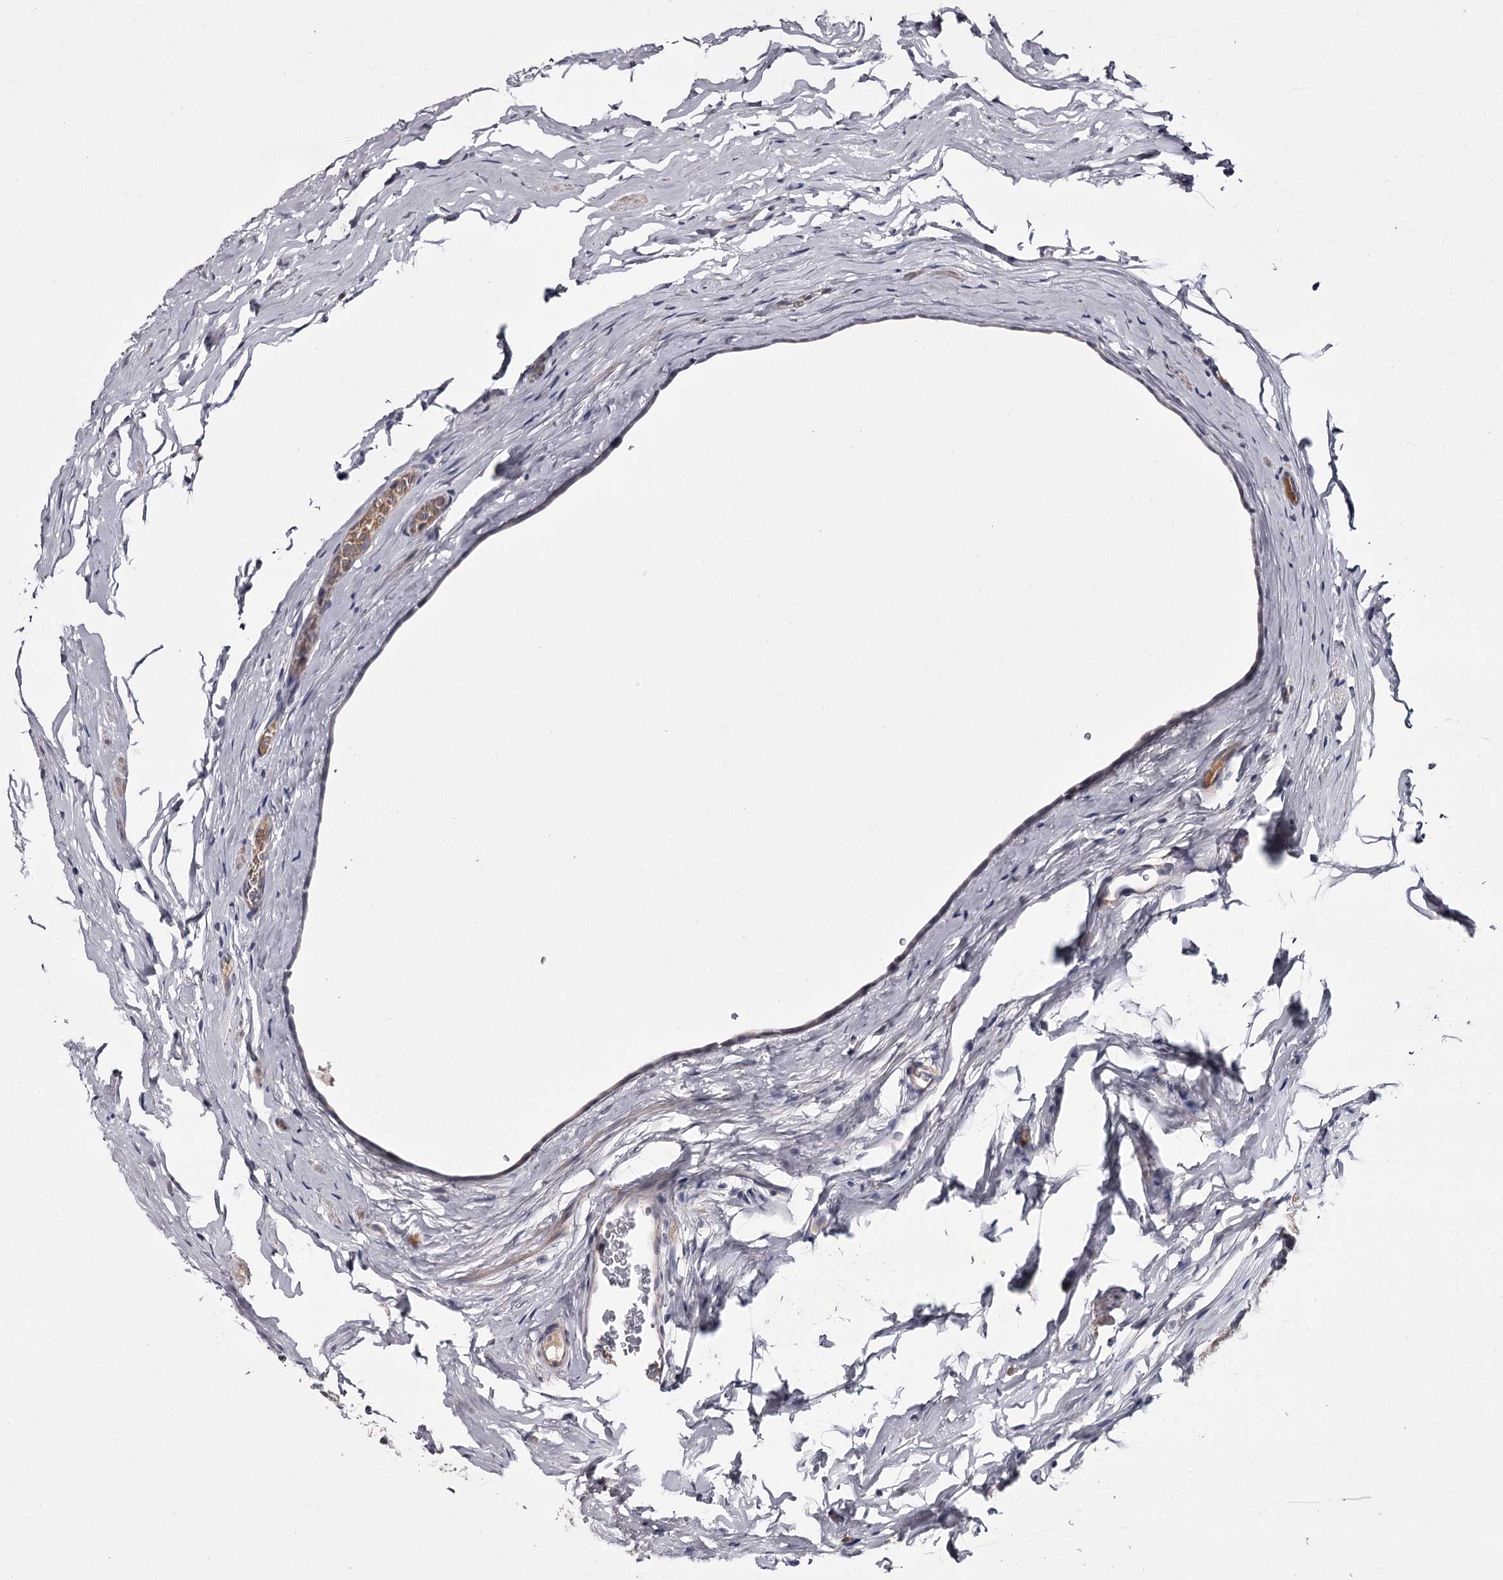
{"staining": {"intensity": "negative", "quantity": "none", "location": "none"}, "tissue": "epididymis", "cell_type": "Glandular cells", "image_type": "normal", "snomed": [{"axis": "morphology", "description": "Normal tissue, NOS"}, {"axis": "topography", "description": "Epididymis"}], "caption": "High power microscopy histopathology image of an IHC histopathology image of benign epididymis, revealing no significant positivity in glandular cells.", "gene": "FDXACB1", "patient": {"sex": "male", "age": 29}}